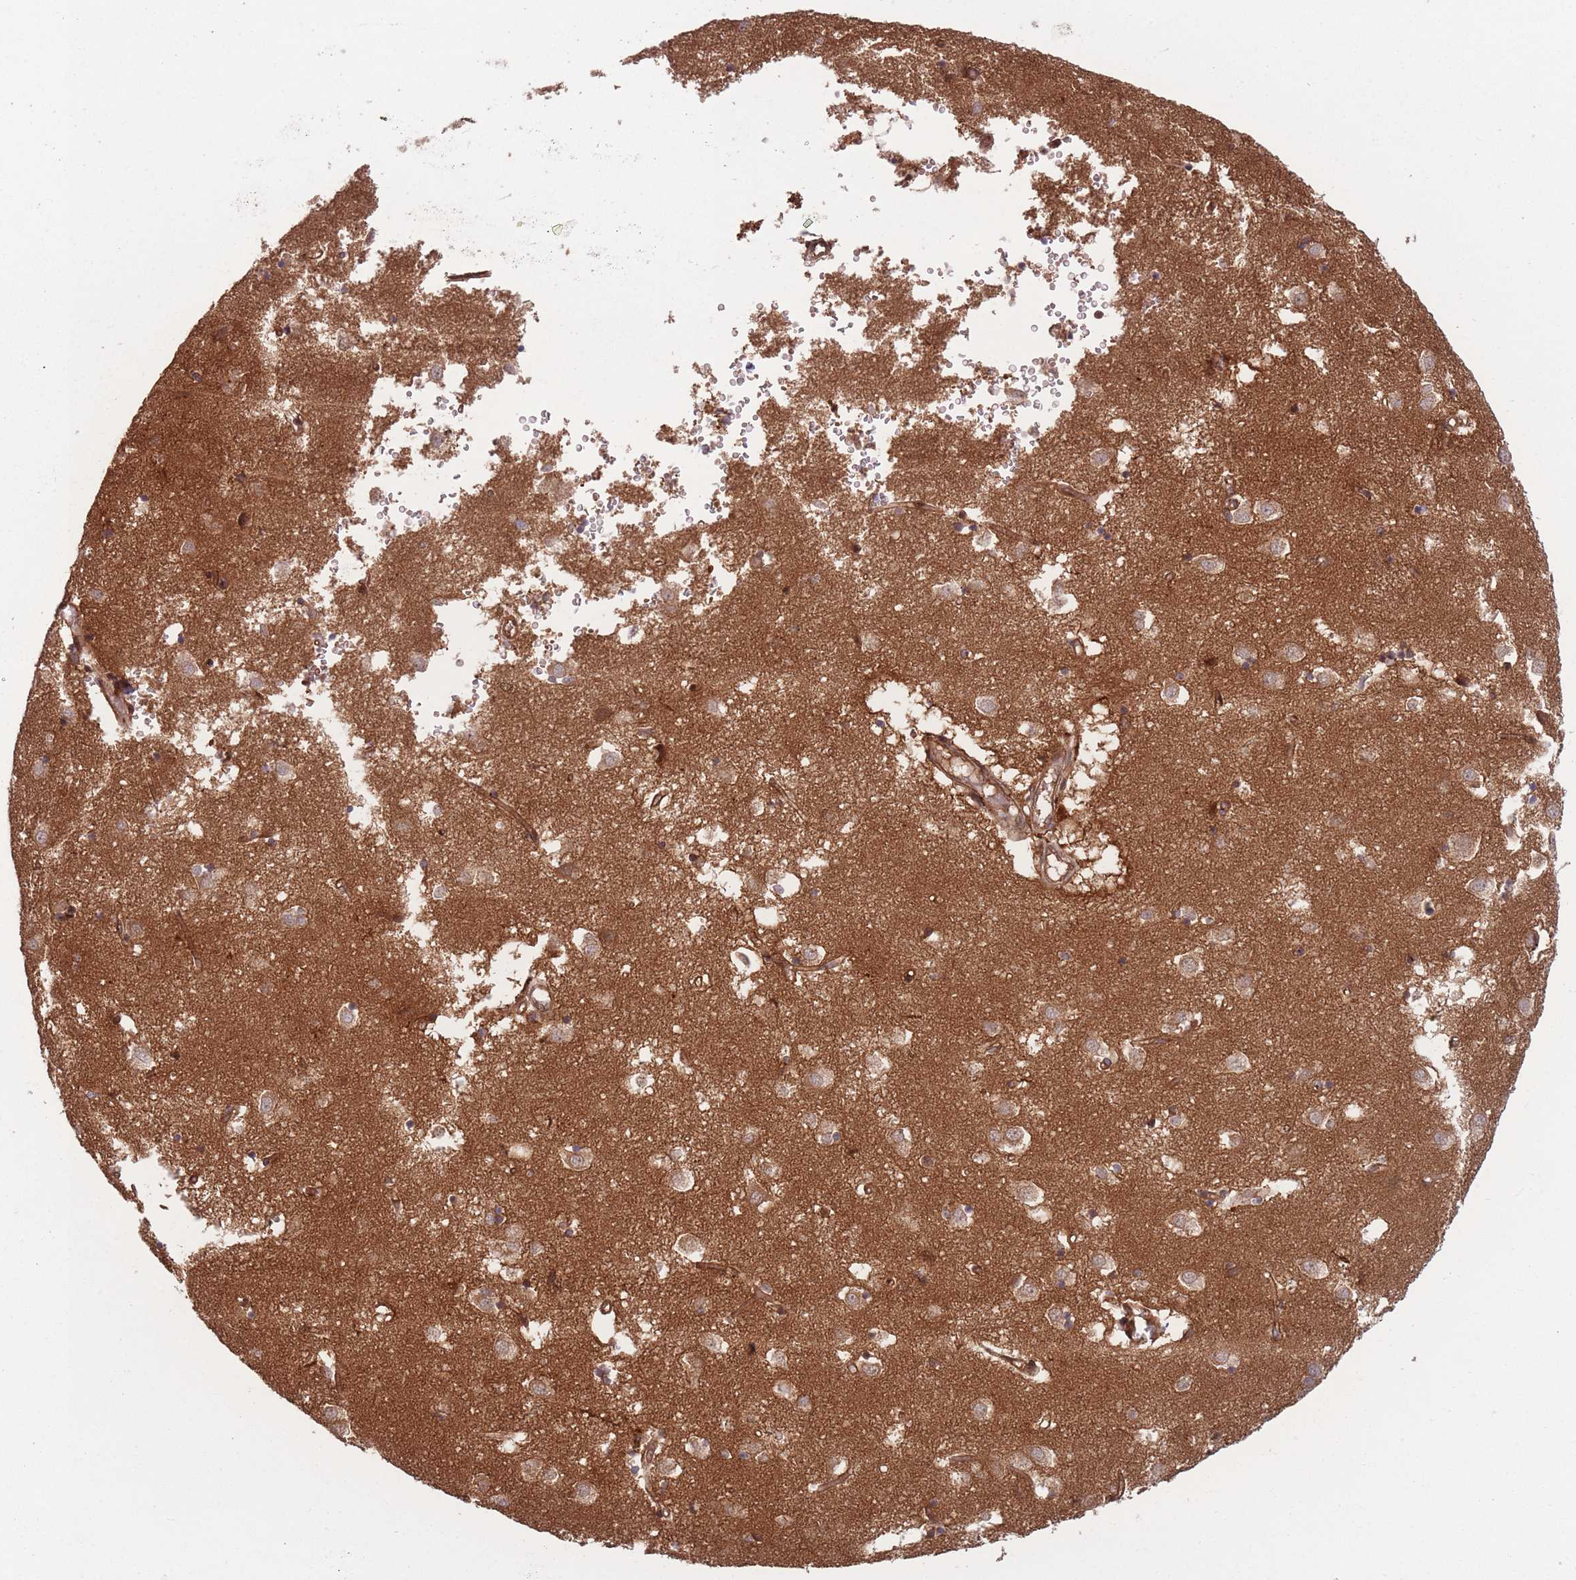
{"staining": {"intensity": "moderate", "quantity": "25%-75%", "location": "cytoplasmic/membranous"}, "tissue": "caudate", "cell_type": "Glial cells", "image_type": "normal", "snomed": [{"axis": "morphology", "description": "Normal tissue, NOS"}, {"axis": "topography", "description": "Lateral ventricle wall"}], "caption": "Immunohistochemistry (IHC) (DAB (3,3'-diaminobenzidine)) staining of normal caudate demonstrates moderate cytoplasmic/membranous protein expression in about 25%-75% of glial cells. (IHC, brightfield microscopy, high magnification).", "gene": "PODXL2", "patient": {"sex": "male", "age": 70}}